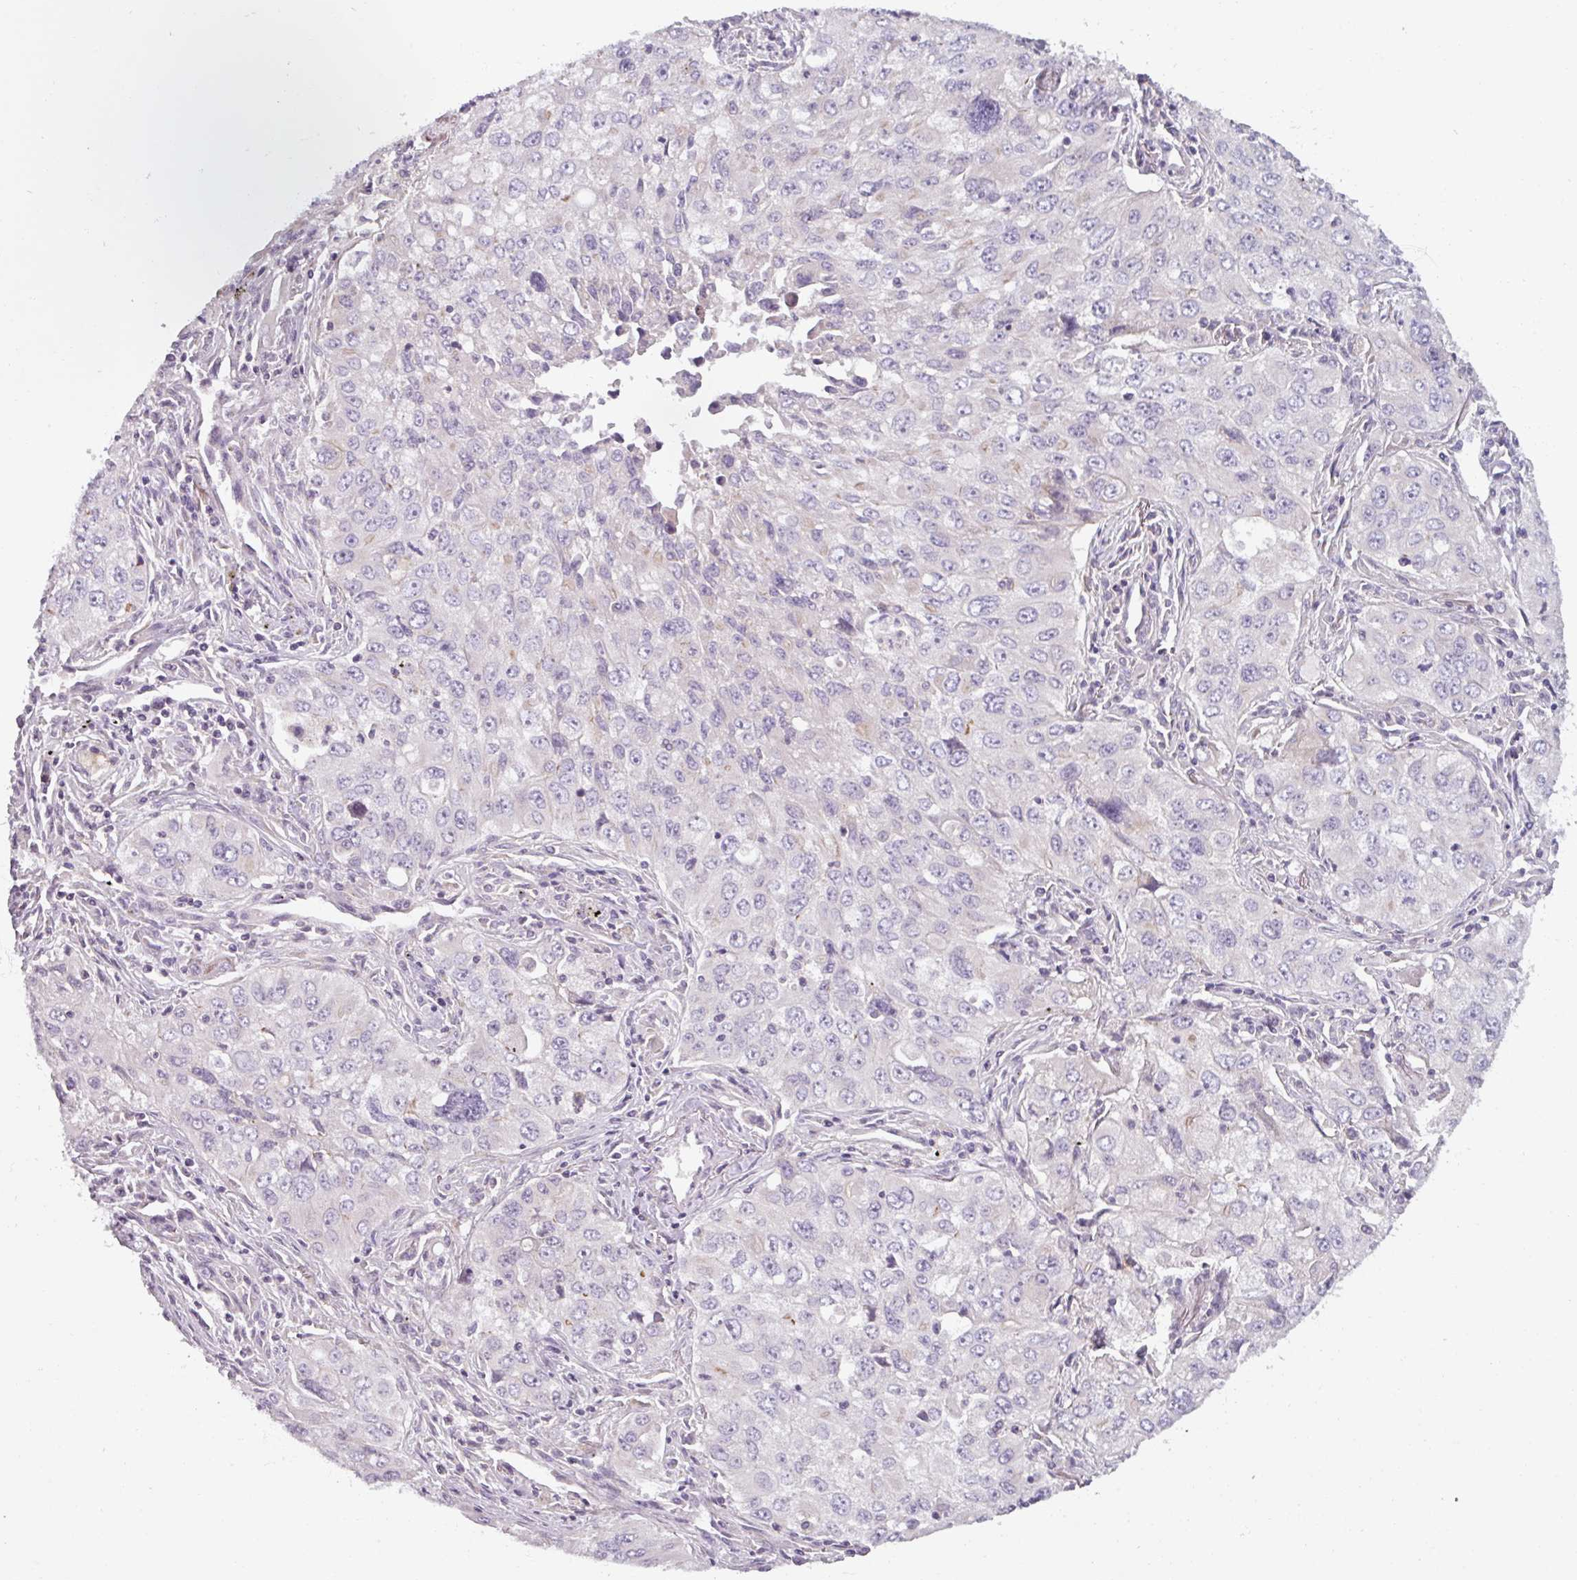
{"staining": {"intensity": "negative", "quantity": "none", "location": "none"}, "tissue": "lung cancer", "cell_type": "Tumor cells", "image_type": "cancer", "snomed": [{"axis": "morphology", "description": "Adenocarcinoma, NOS"}, {"axis": "morphology", "description": "Adenocarcinoma, metastatic, NOS"}, {"axis": "topography", "description": "Lymph node"}, {"axis": "topography", "description": "Lung"}], "caption": "This is a micrograph of immunohistochemistry (IHC) staining of lung cancer, which shows no expression in tumor cells. Nuclei are stained in blue.", "gene": "SMIM11", "patient": {"sex": "female", "age": 42}}